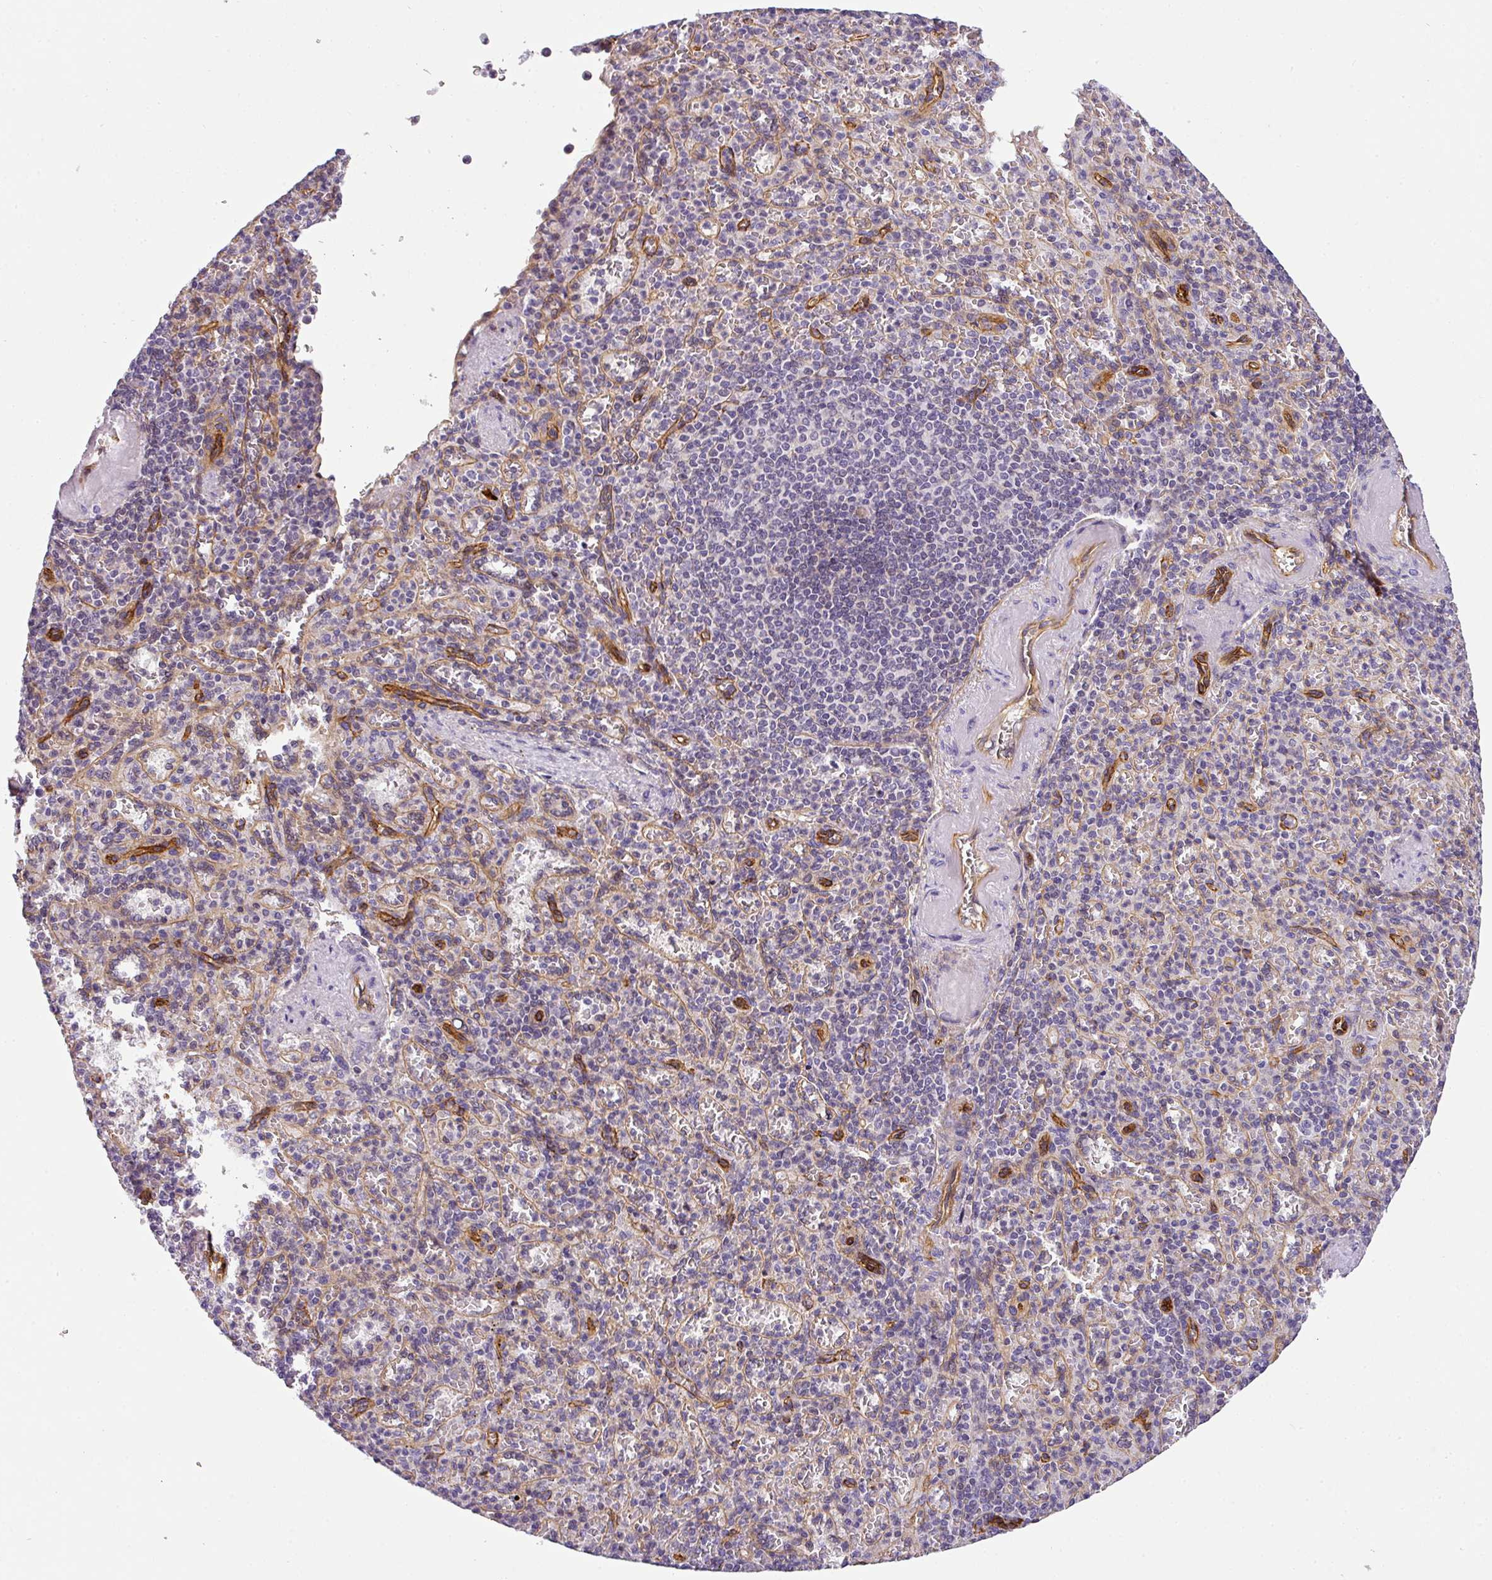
{"staining": {"intensity": "negative", "quantity": "none", "location": "none"}, "tissue": "spleen", "cell_type": "Cells in red pulp", "image_type": "normal", "snomed": [{"axis": "morphology", "description": "Normal tissue, NOS"}, {"axis": "topography", "description": "Spleen"}], "caption": "Spleen was stained to show a protein in brown. There is no significant expression in cells in red pulp. (DAB immunohistochemistry with hematoxylin counter stain).", "gene": "OR11H4", "patient": {"sex": "female", "age": 74}}